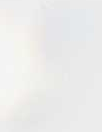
{"staining": {"intensity": "weak", "quantity": "<25%", "location": "cytoplasmic/membranous"}, "tissue": "lung cancer", "cell_type": "Tumor cells", "image_type": "cancer", "snomed": [{"axis": "morphology", "description": "Squamous cell carcinoma, NOS"}, {"axis": "topography", "description": "Lung"}], "caption": "Histopathology image shows no significant protein positivity in tumor cells of squamous cell carcinoma (lung).", "gene": "ACADM", "patient": {"sex": "female", "age": 67}}